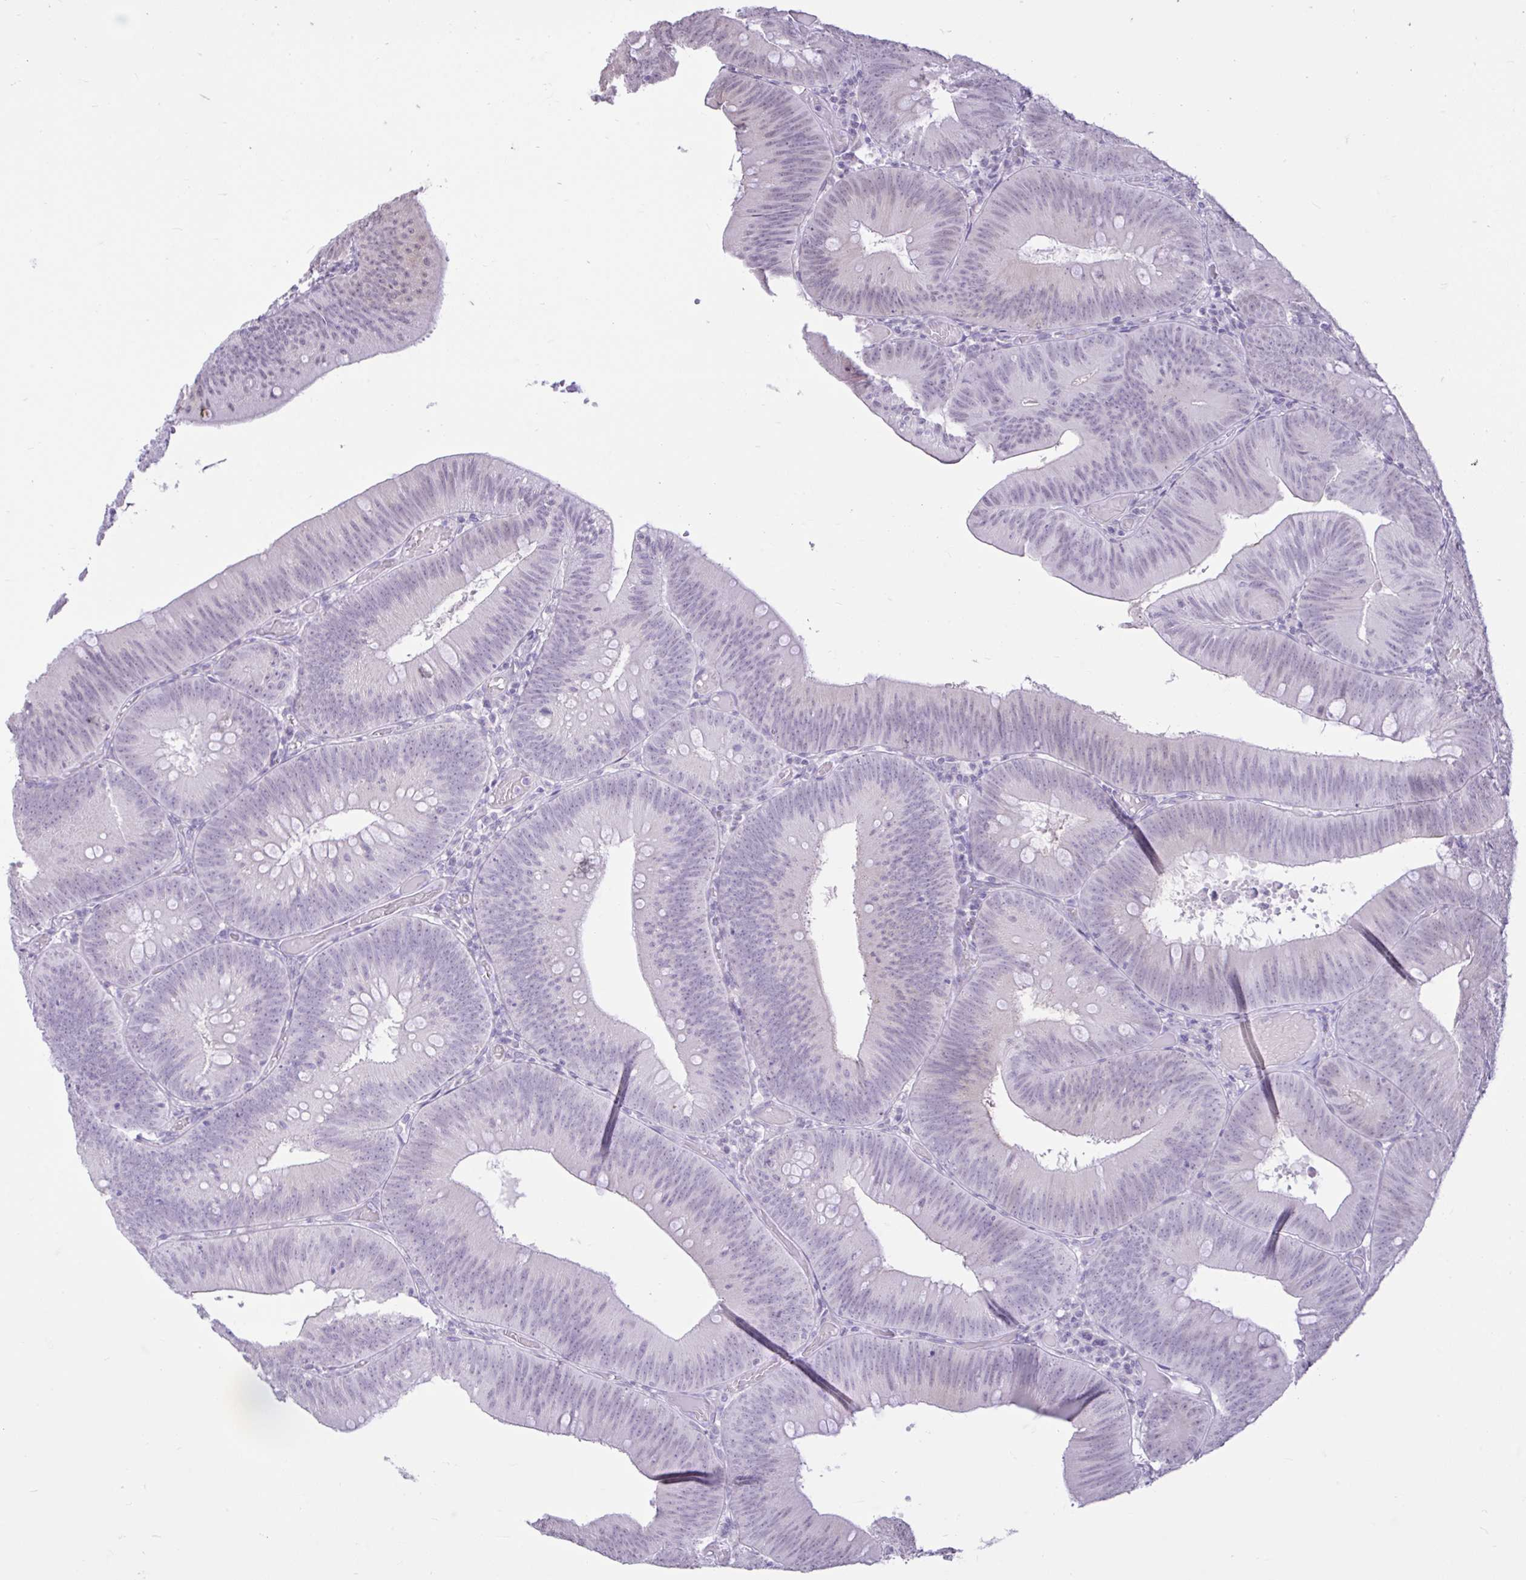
{"staining": {"intensity": "negative", "quantity": "none", "location": "none"}, "tissue": "colorectal cancer", "cell_type": "Tumor cells", "image_type": "cancer", "snomed": [{"axis": "morphology", "description": "Adenocarcinoma, NOS"}, {"axis": "topography", "description": "Colon"}], "caption": "Adenocarcinoma (colorectal) was stained to show a protein in brown. There is no significant staining in tumor cells.", "gene": "REEP1", "patient": {"sex": "male", "age": 84}}